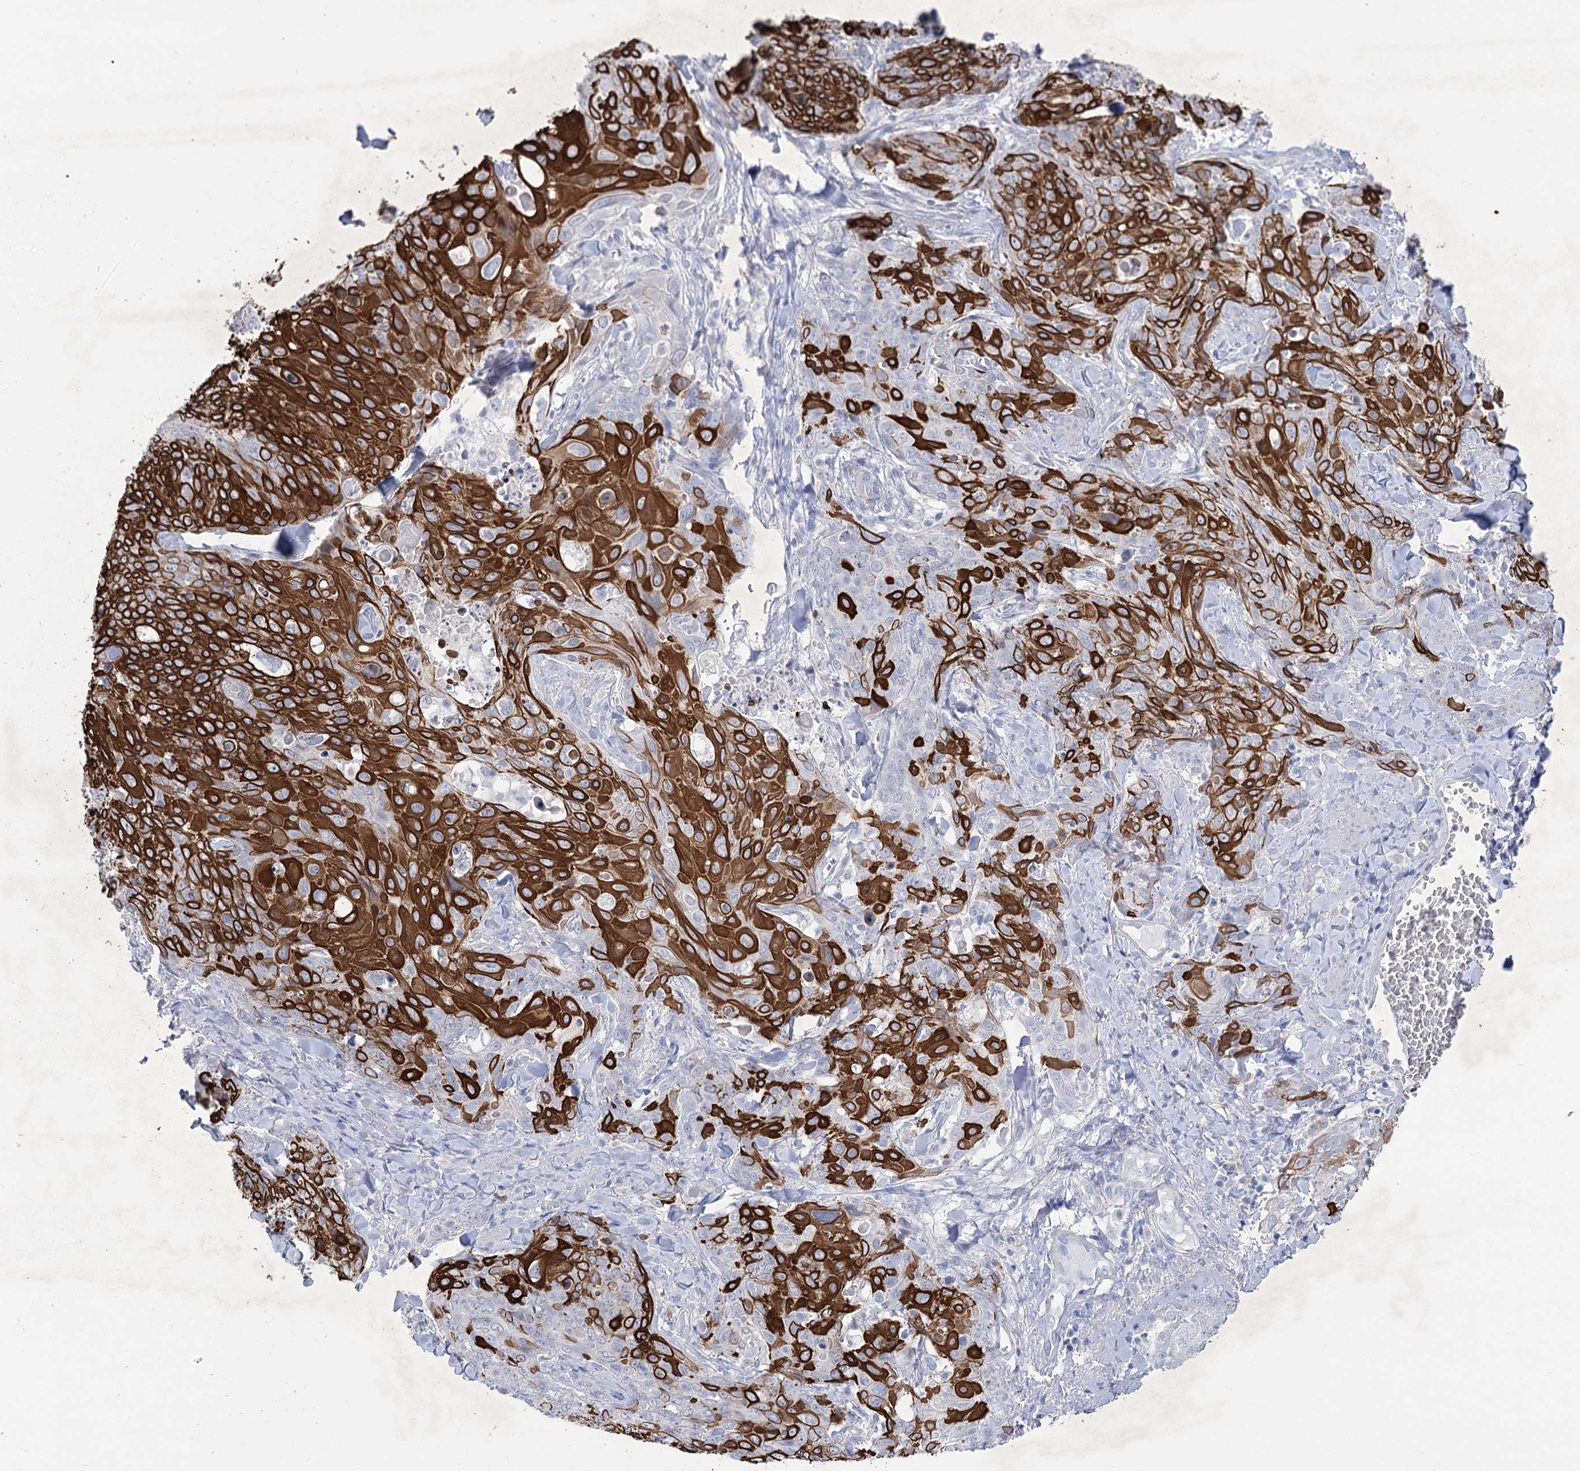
{"staining": {"intensity": "strong", "quantity": ">75%", "location": "cytoplasmic/membranous"}, "tissue": "skin cancer", "cell_type": "Tumor cells", "image_type": "cancer", "snomed": [{"axis": "morphology", "description": "Squamous cell carcinoma, NOS"}, {"axis": "topography", "description": "Skin"}, {"axis": "topography", "description": "Vulva"}], "caption": "Brown immunohistochemical staining in squamous cell carcinoma (skin) demonstrates strong cytoplasmic/membranous staining in about >75% of tumor cells.", "gene": "CCDC88A", "patient": {"sex": "female", "age": 85}}